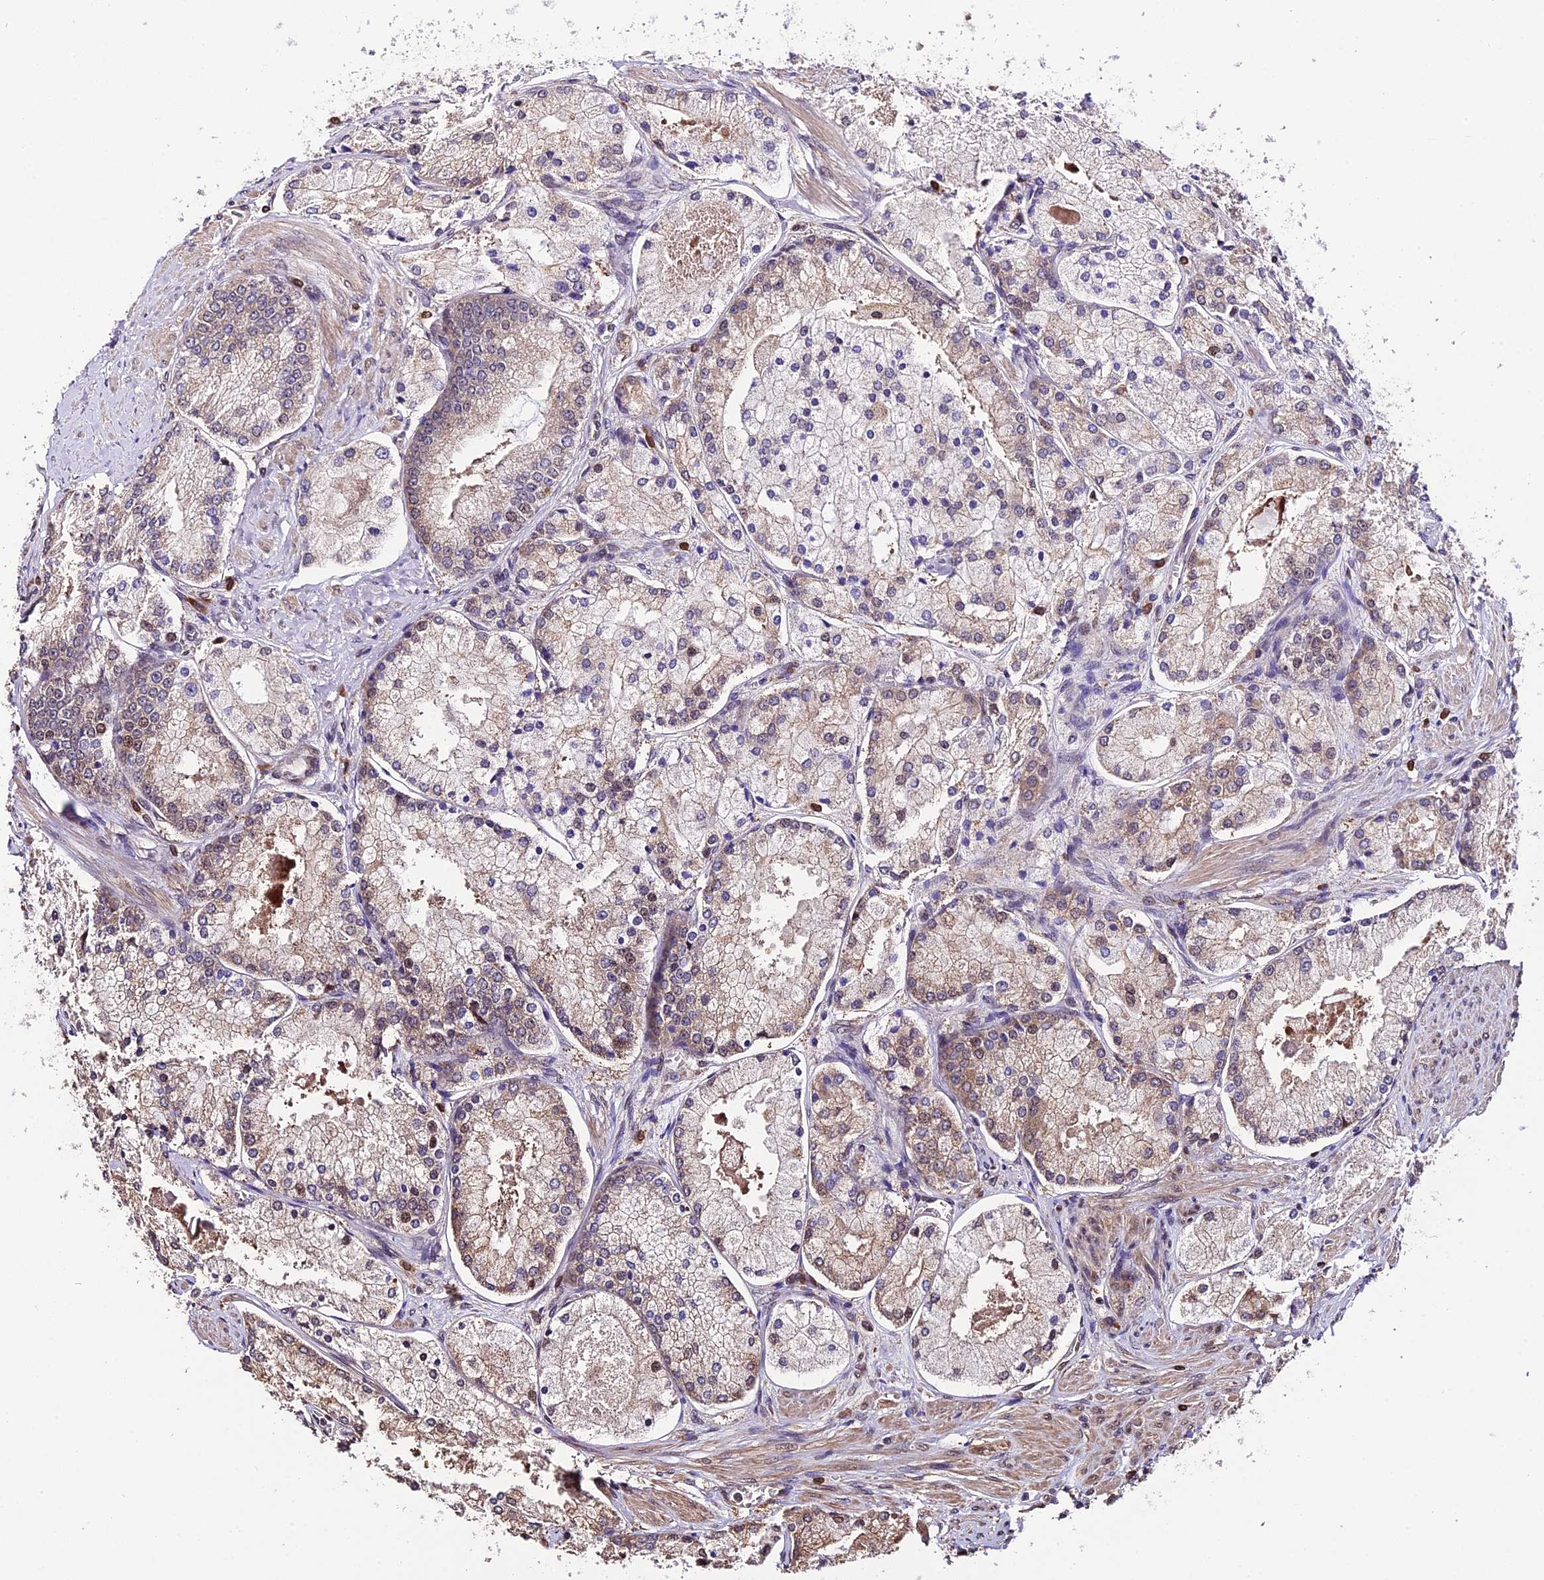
{"staining": {"intensity": "weak", "quantity": "25%-75%", "location": "cytoplasmic/membranous"}, "tissue": "prostate cancer", "cell_type": "Tumor cells", "image_type": "cancer", "snomed": [{"axis": "morphology", "description": "Adenocarcinoma, Low grade"}, {"axis": "topography", "description": "Prostate"}], "caption": "Prostate cancer stained with a protein marker displays weak staining in tumor cells.", "gene": "HERPUD1", "patient": {"sex": "male", "age": 74}}